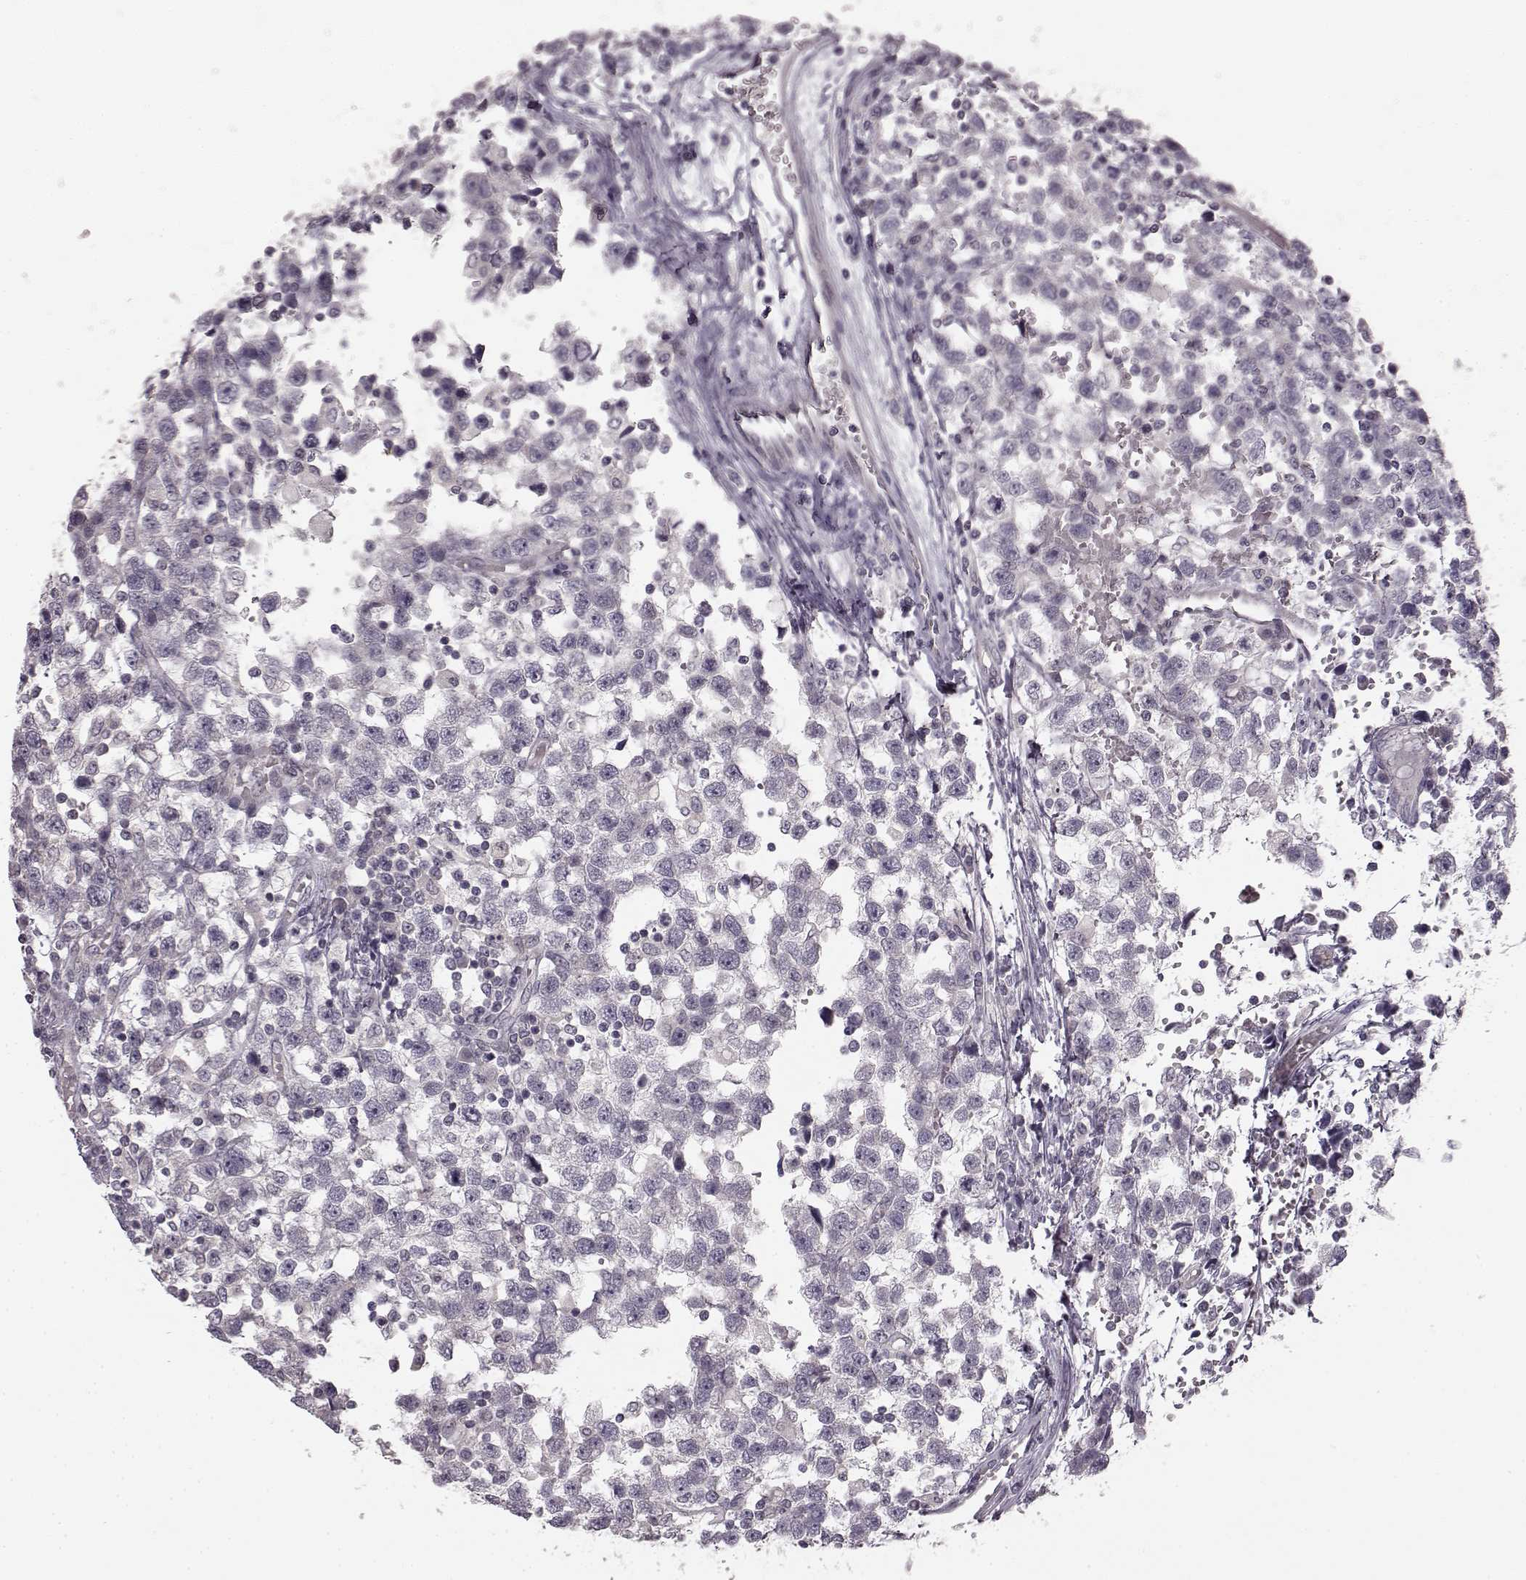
{"staining": {"intensity": "negative", "quantity": "none", "location": "none"}, "tissue": "testis cancer", "cell_type": "Tumor cells", "image_type": "cancer", "snomed": [{"axis": "morphology", "description": "Seminoma, NOS"}, {"axis": "topography", "description": "Testis"}], "caption": "Immunohistochemistry (IHC) photomicrograph of neoplastic tissue: testis seminoma stained with DAB reveals no significant protein positivity in tumor cells.", "gene": "CHIT1", "patient": {"sex": "male", "age": 34}}